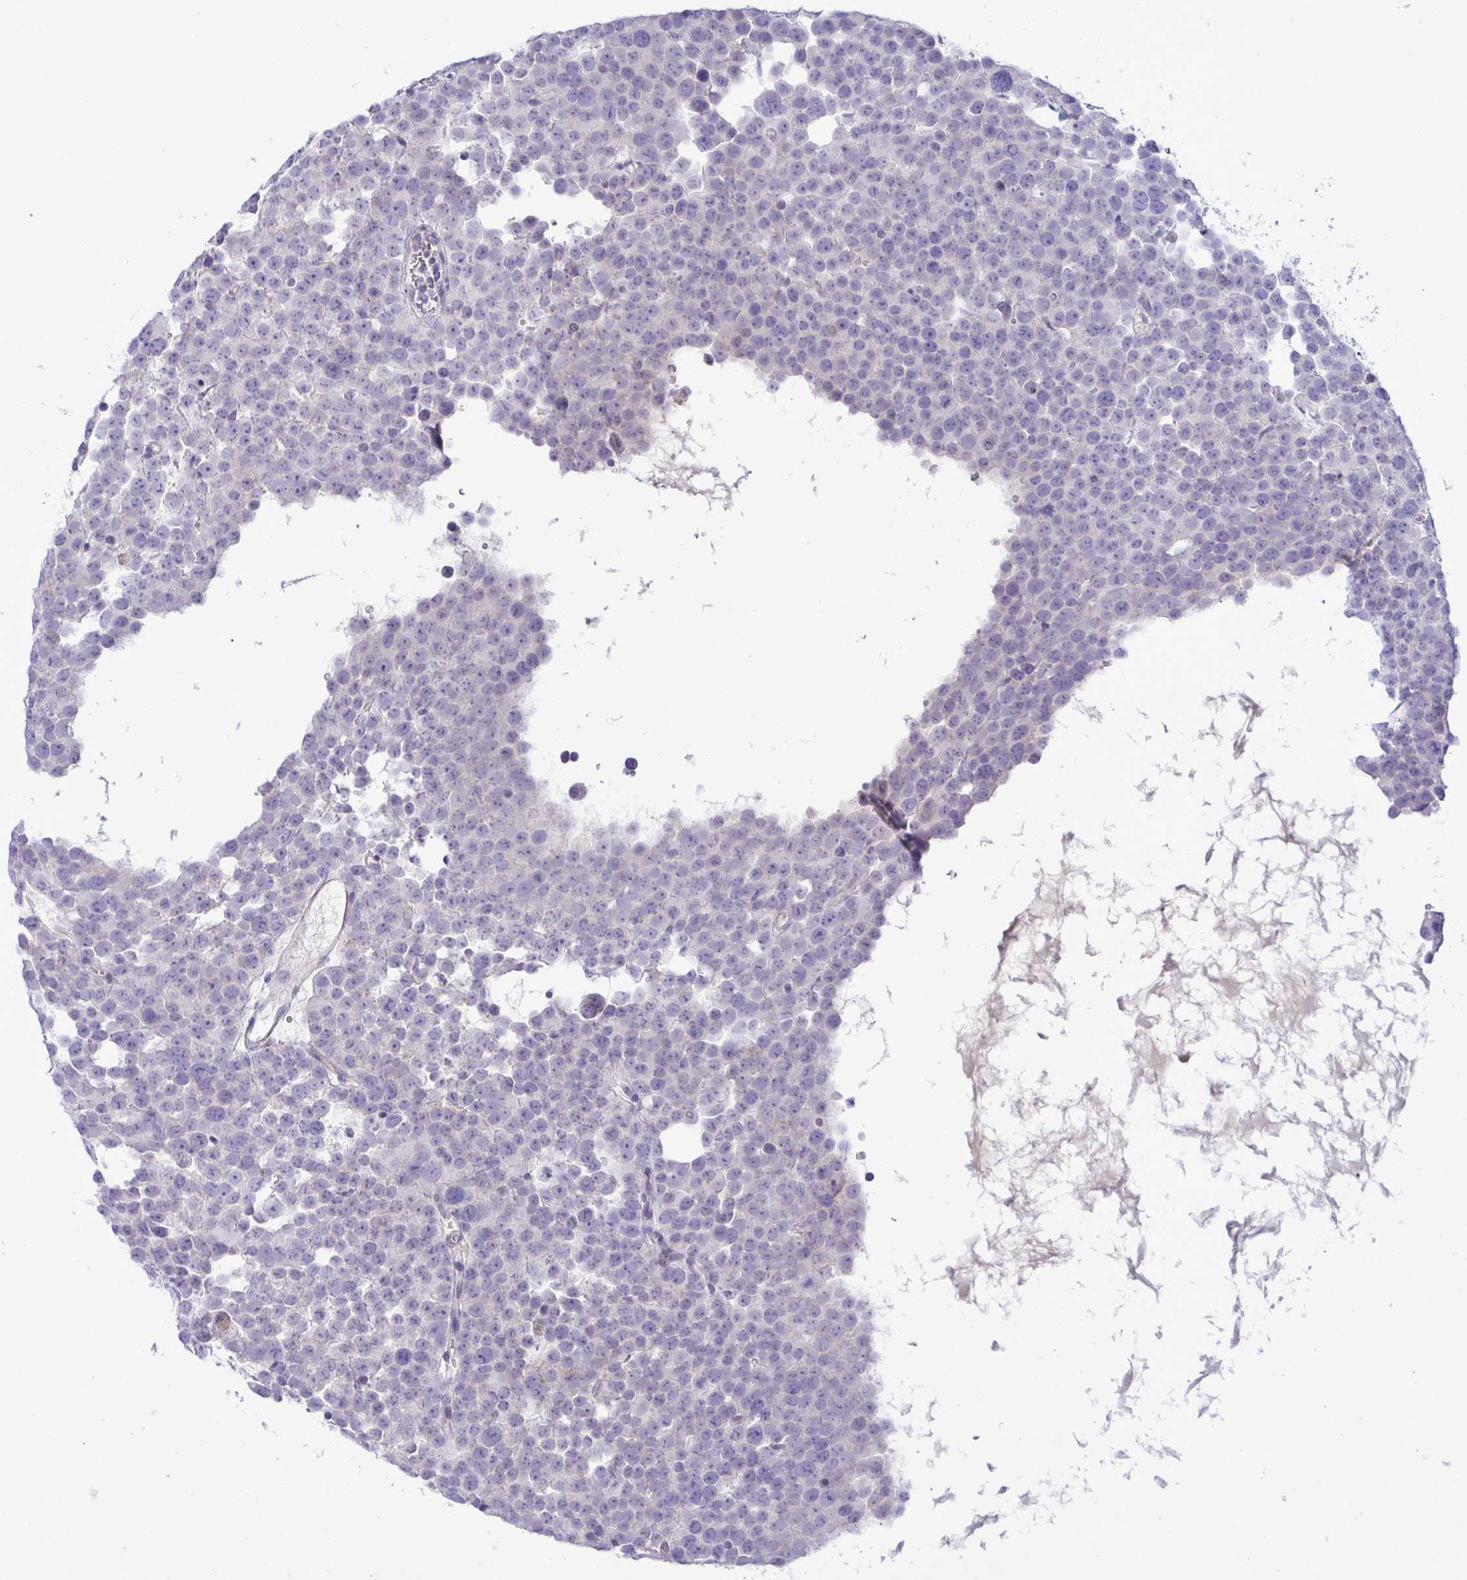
{"staining": {"intensity": "negative", "quantity": "none", "location": "none"}, "tissue": "testis cancer", "cell_type": "Tumor cells", "image_type": "cancer", "snomed": [{"axis": "morphology", "description": "Seminoma, NOS"}, {"axis": "topography", "description": "Testis"}], "caption": "Immunohistochemistry photomicrograph of human testis cancer (seminoma) stained for a protein (brown), which shows no expression in tumor cells. (Immunohistochemistry, brightfield microscopy, high magnification).", "gene": "FAM86B1", "patient": {"sex": "male", "age": 71}}